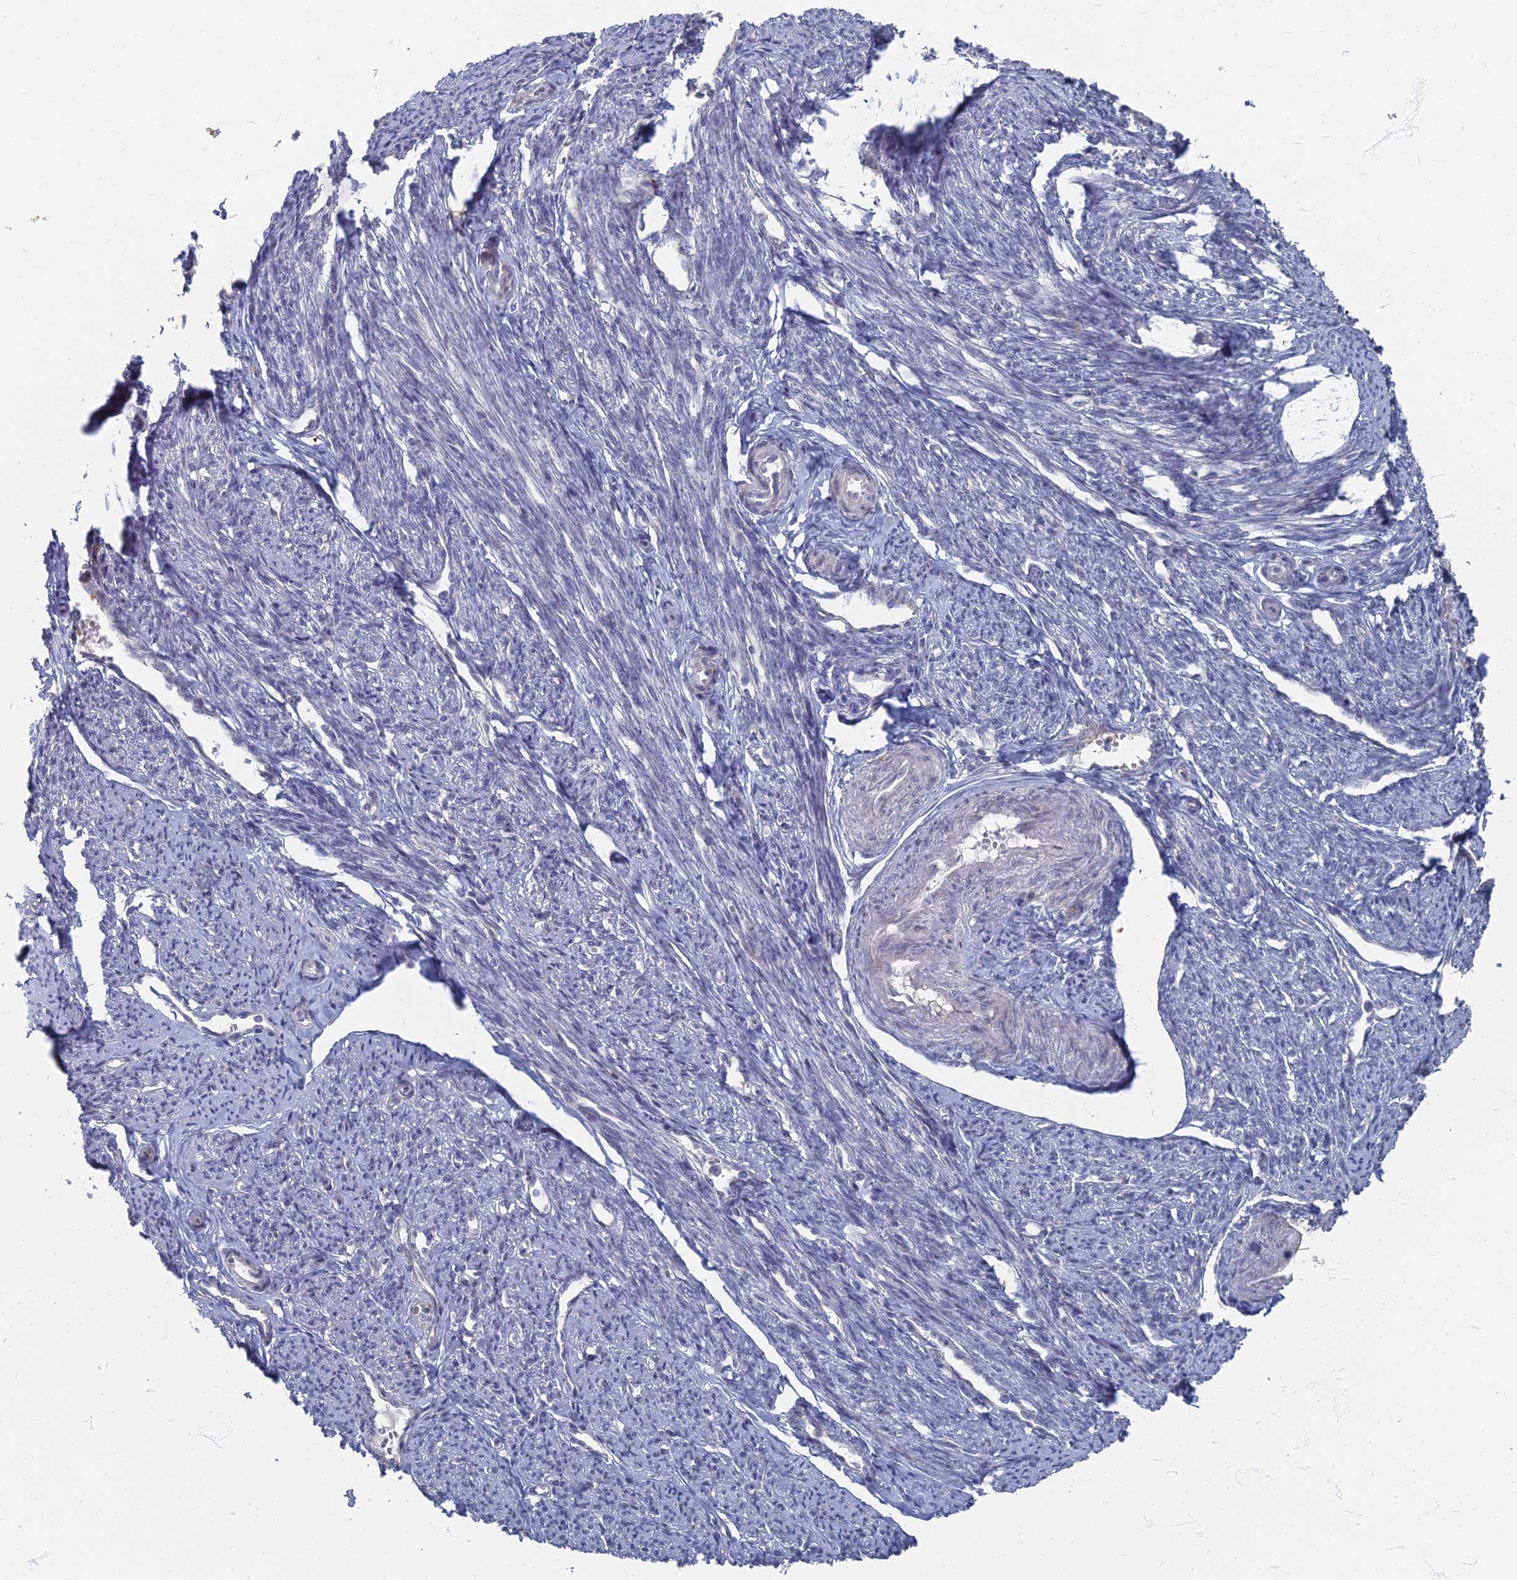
{"staining": {"intensity": "negative", "quantity": "none", "location": "none"}, "tissue": "smooth muscle", "cell_type": "Smooth muscle cells", "image_type": "normal", "snomed": [{"axis": "morphology", "description": "Normal tissue, NOS"}, {"axis": "topography", "description": "Smooth muscle"}, {"axis": "topography", "description": "Uterus"}], "caption": "A high-resolution micrograph shows immunohistochemistry staining of benign smooth muscle, which demonstrates no significant positivity in smooth muscle cells.", "gene": "TMEM128", "patient": {"sex": "female", "age": 59}}